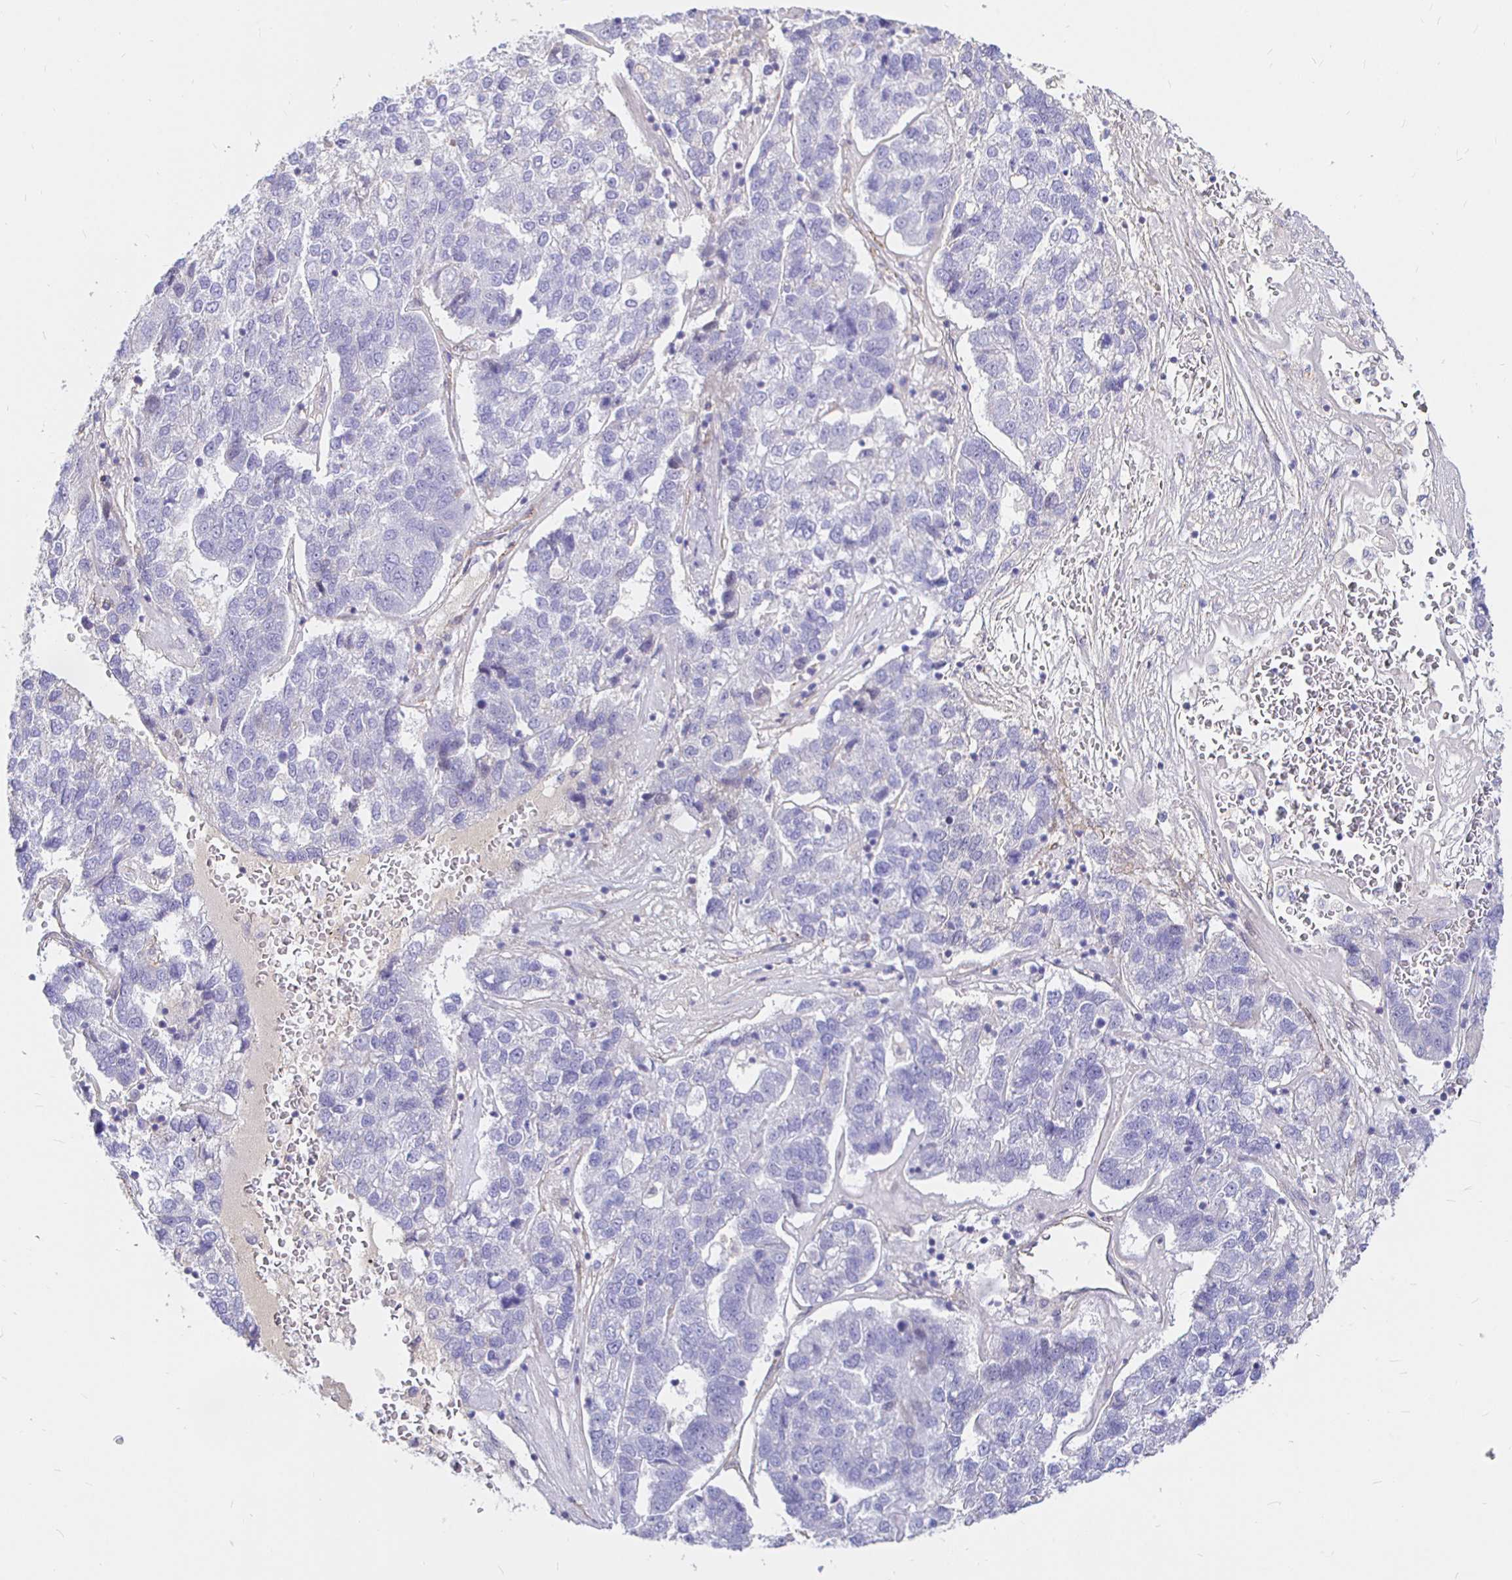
{"staining": {"intensity": "negative", "quantity": "none", "location": "none"}, "tissue": "pancreatic cancer", "cell_type": "Tumor cells", "image_type": "cancer", "snomed": [{"axis": "morphology", "description": "Adenocarcinoma, NOS"}, {"axis": "topography", "description": "Pancreas"}], "caption": "DAB (3,3'-diaminobenzidine) immunohistochemical staining of human pancreatic cancer reveals no significant staining in tumor cells. The staining was performed using DAB to visualize the protein expression in brown, while the nuclei were stained in blue with hematoxylin (Magnification: 20x).", "gene": "PALM2AKAP2", "patient": {"sex": "female", "age": 61}}